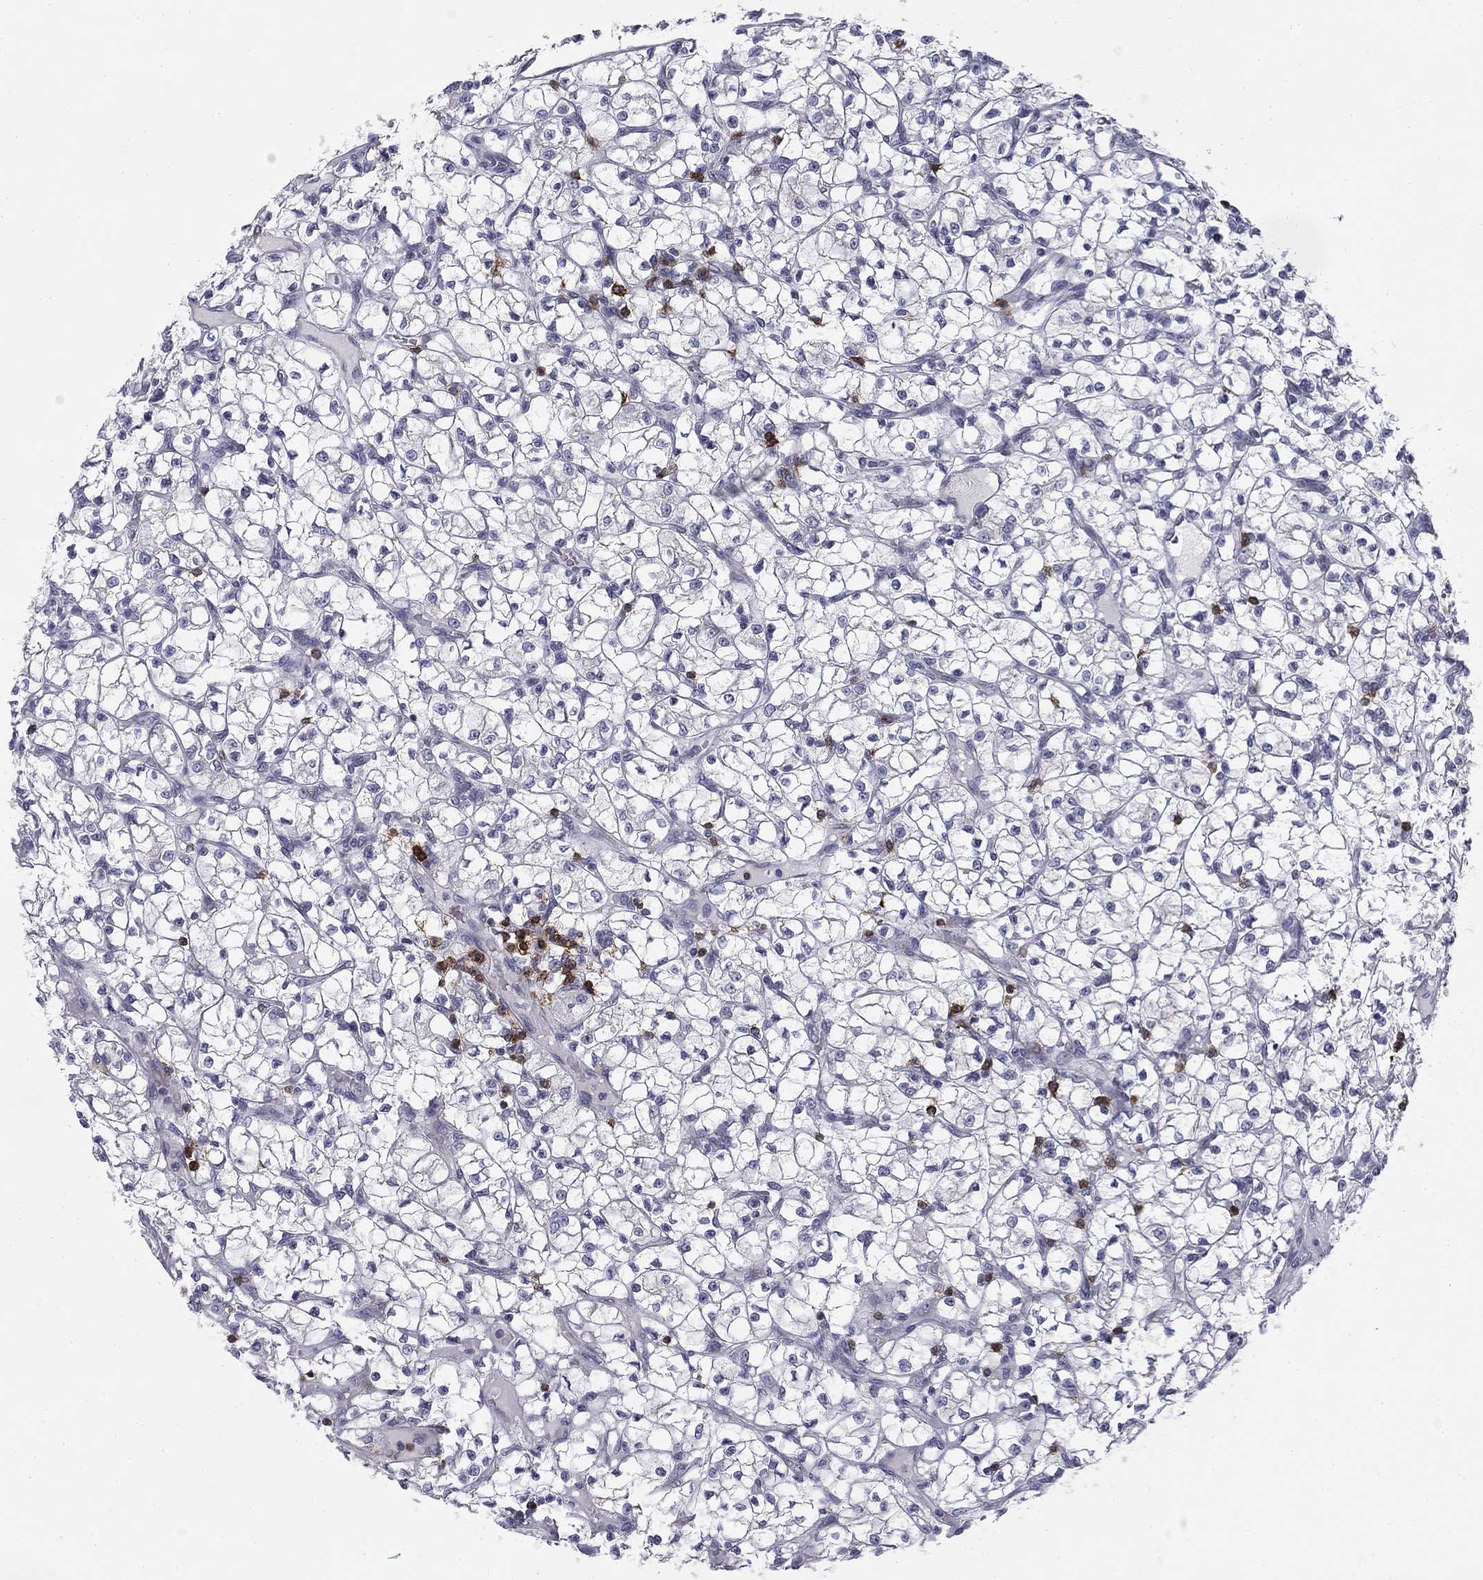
{"staining": {"intensity": "negative", "quantity": "none", "location": "none"}, "tissue": "renal cancer", "cell_type": "Tumor cells", "image_type": "cancer", "snomed": [{"axis": "morphology", "description": "Adenocarcinoma, NOS"}, {"axis": "topography", "description": "Kidney"}], "caption": "Immunohistochemical staining of human adenocarcinoma (renal) displays no significant expression in tumor cells.", "gene": "TRAT1", "patient": {"sex": "female", "age": 64}}